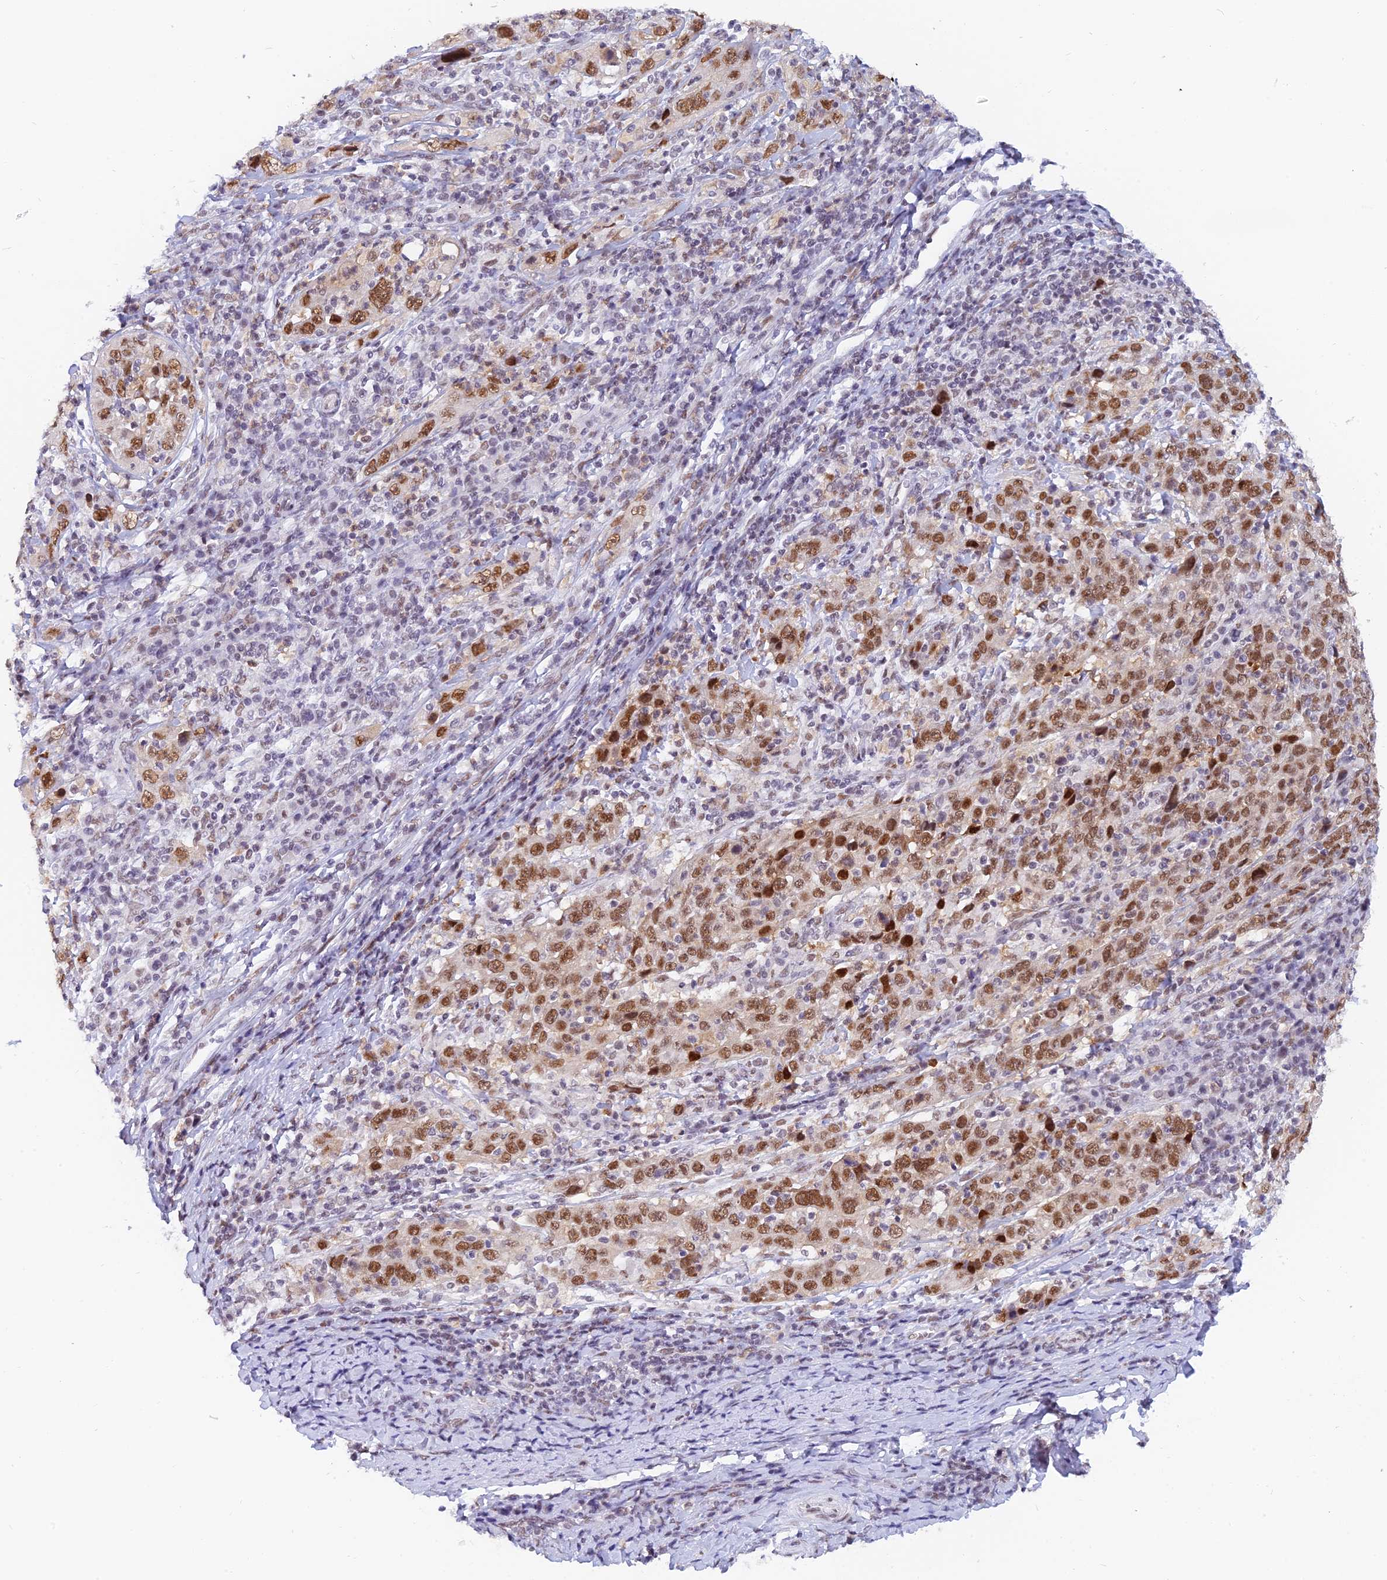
{"staining": {"intensity": "moderate", "quantity": ">75%", "location": "nuclear"}, "tissue": "cervical cancer", "cell_type": "Tumor cells", "image_type": "cancer", "snomed": [{"axis": "morphology", "description": "Squamous cell carcinoma, NOS"}, {"axis": "topography", "description": "Cervix"}], "caption": "Immunohistochemical staining of cervical cancer displays moderate nuclear protein expression in about >75% of tumor cells.", "gene": "DPY30", "patient": {"sex": "female", "age": 46}}